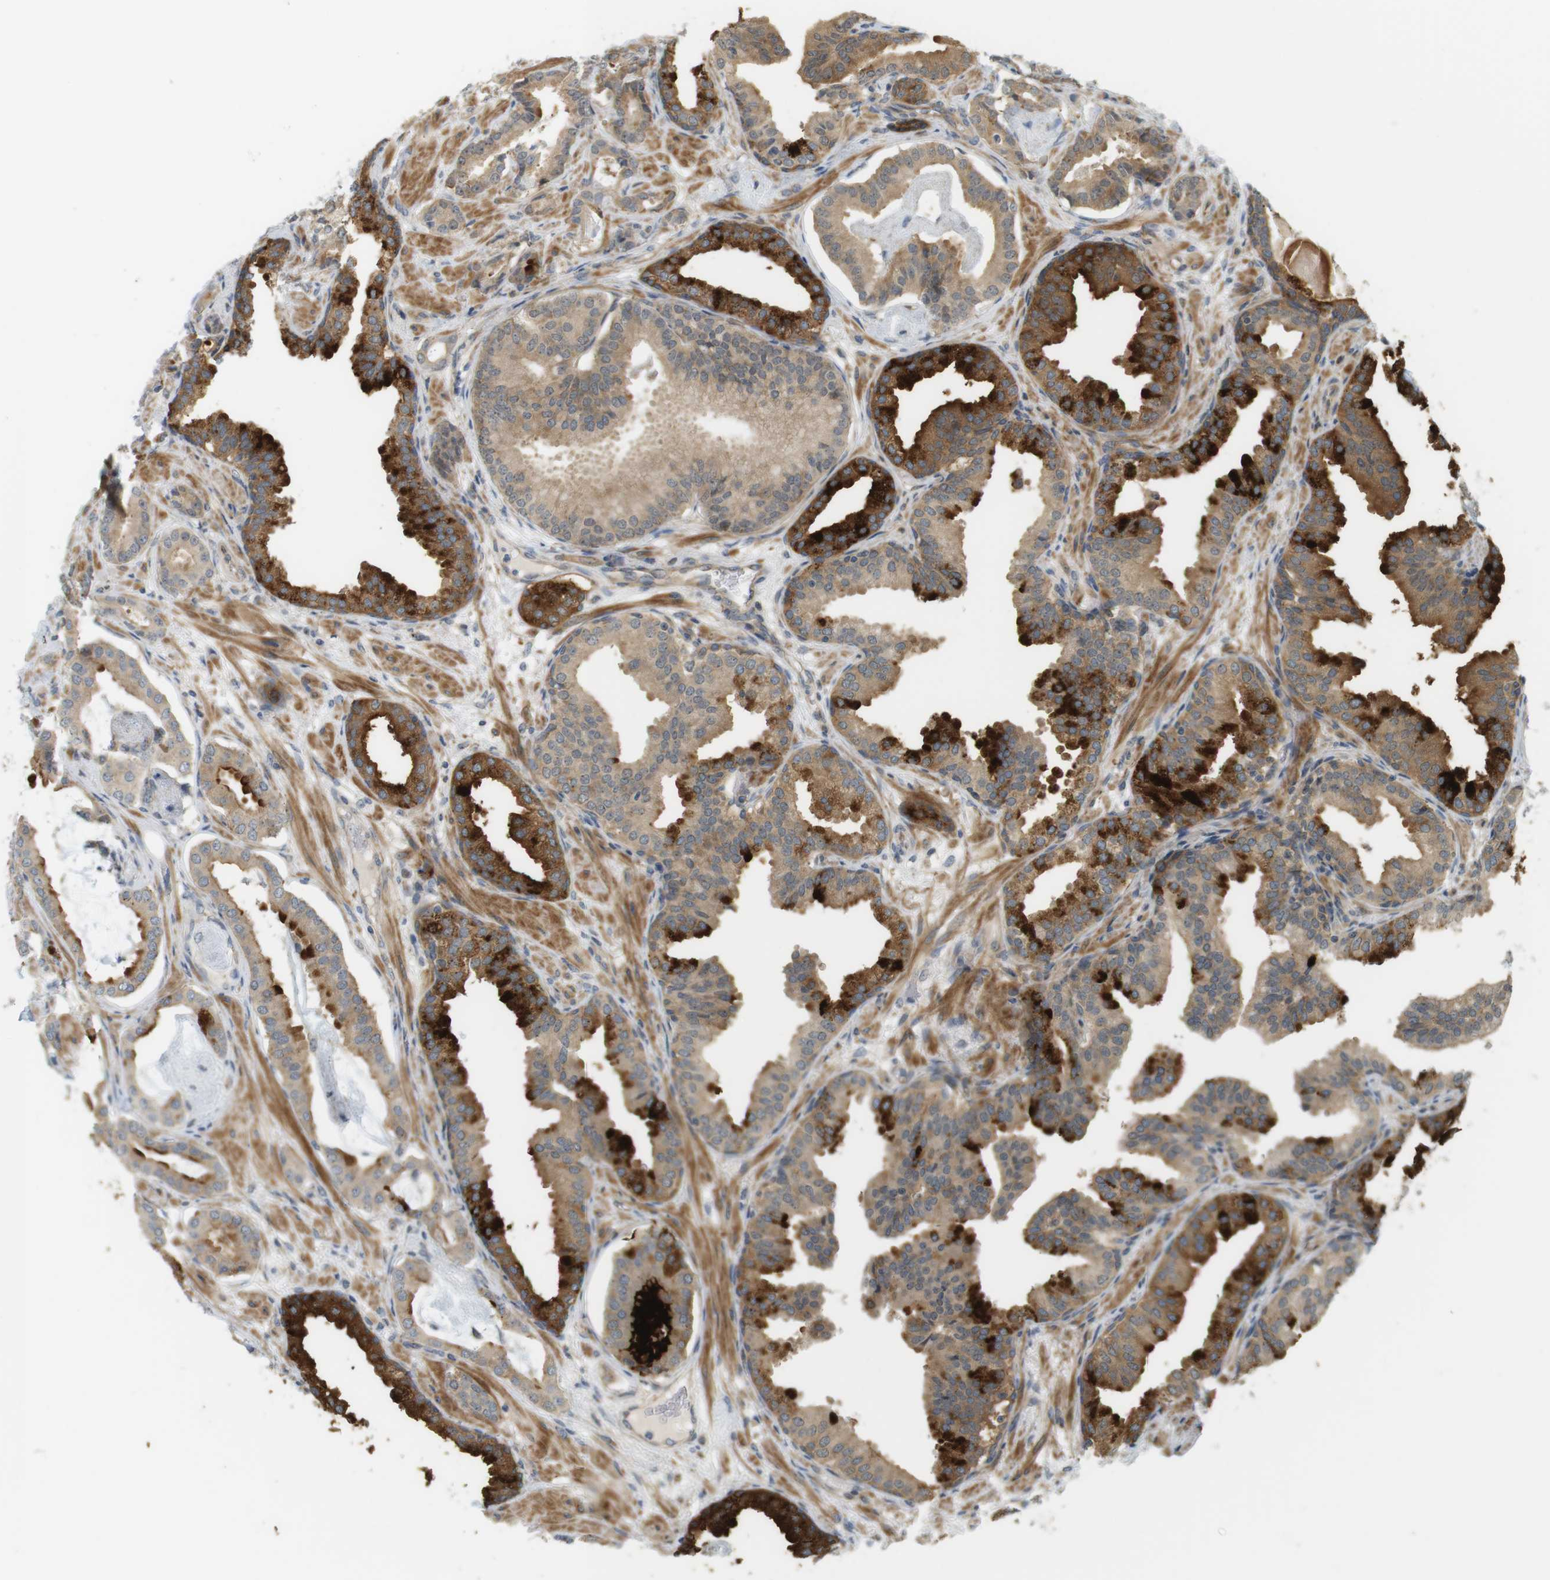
{"staining": {"intensity": "moderate", "quantity": ">75%", "location": "cytoplasmic/membranous,nuclear"}, "tissue": "prostate cancer", "cell_type": "Tumor cells", "image_type": "cancer", "snomed": [{"axis": "morphology", "description": "Adenocarcinoma, Low grade"}, {"axis": "topography", "description": "Prostate"}], "caption": "Approximately >75% of tumor cells in human prostate adenocarcinoma (low-grade) demonstrate moderate cytoplasmic/membranous and nuclear protein expression as visualized by brown immunohistochemical staining.", "gene": "PA2G4", "patient": {"sex": "male", "age": 53}}